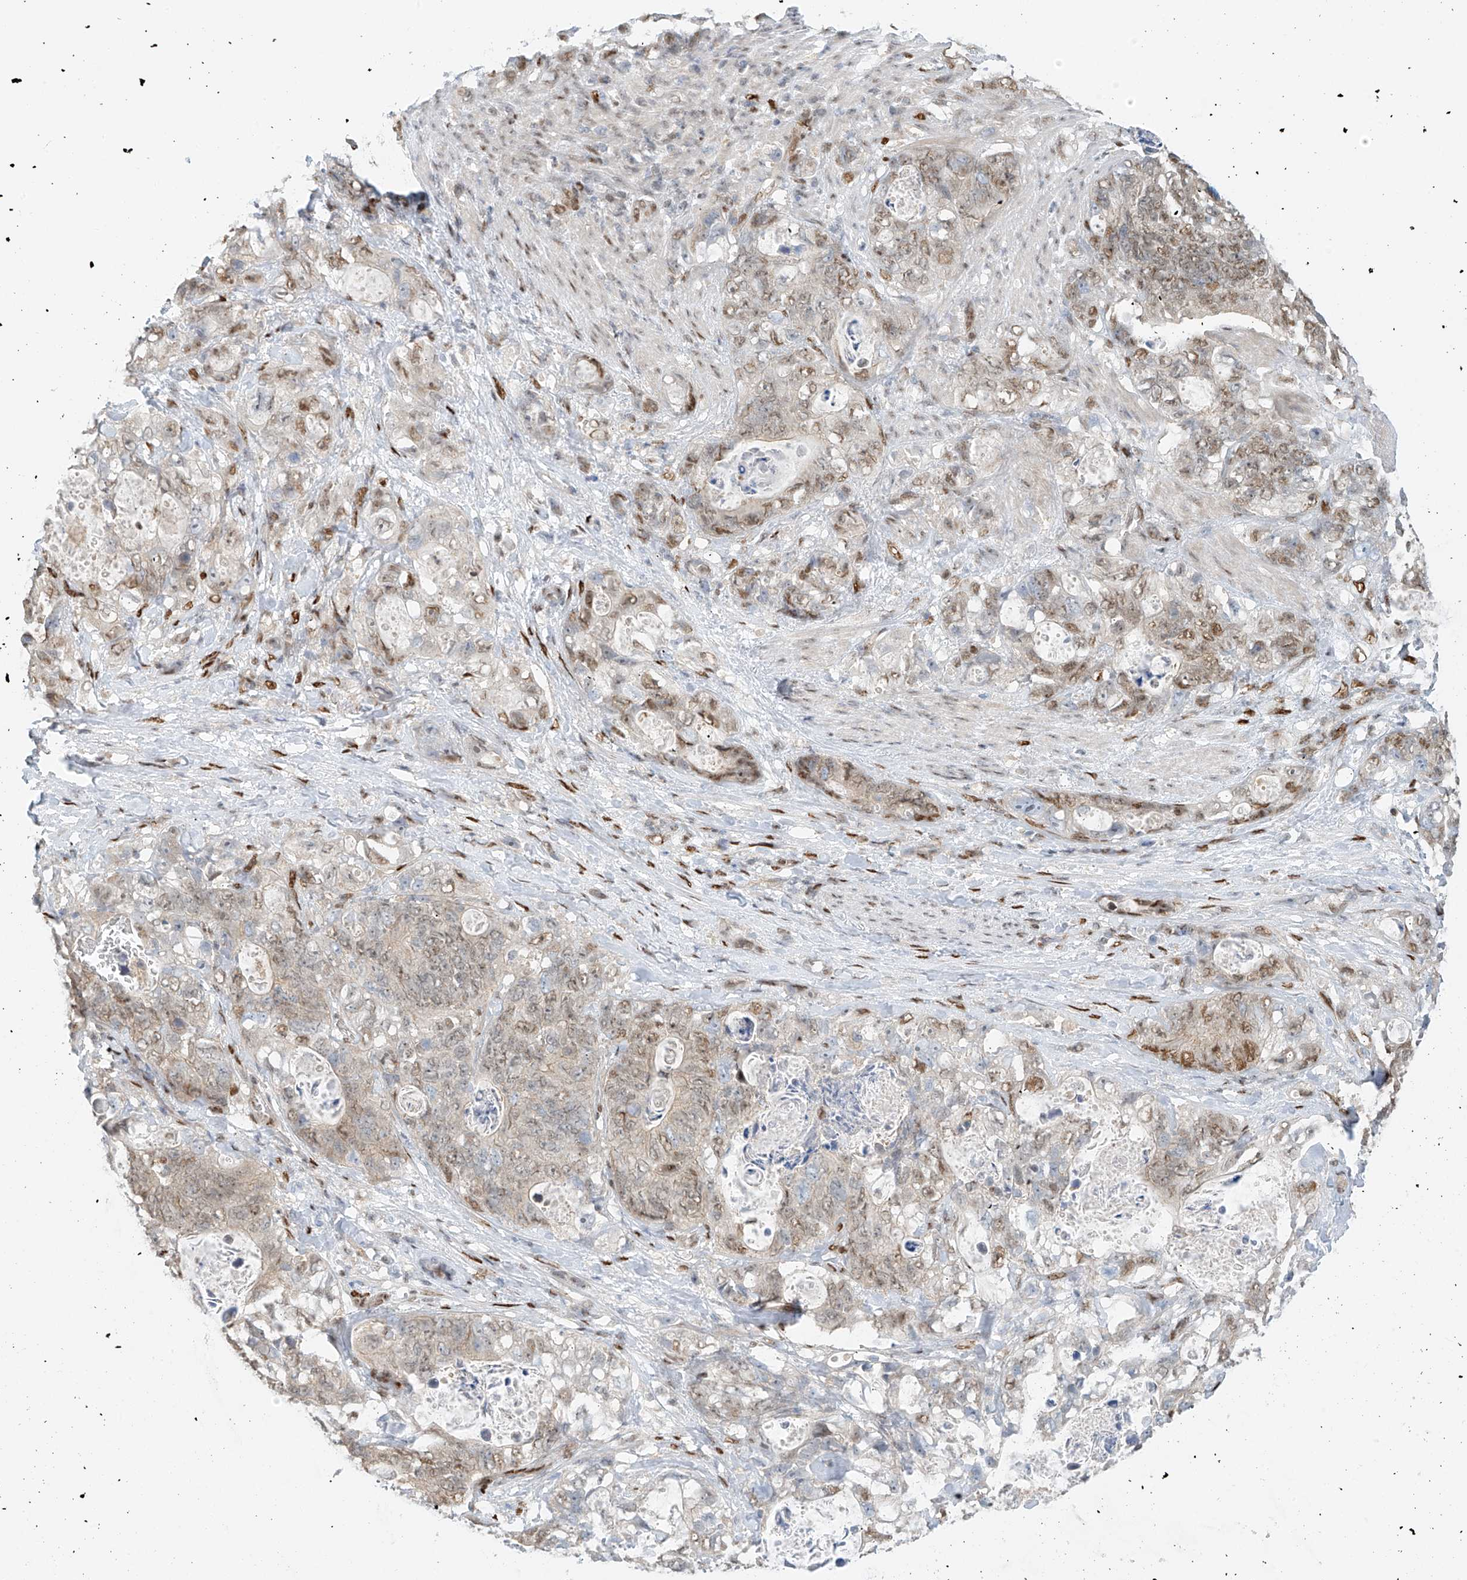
{"staining": {"intensity": "moderate", "quantity": "25%-75%", "location": "nuclear"}, "tissue": "stomach cancer", "cell_type": "Tumor cells", "image_type": "cancer", "snomed": [{"axis": "morphology", "description": "Normal tissue, NOS"}, {"axis": "morphology", "description": "Adenocarcinoma, NOS"}, {"axis": "topography", "description": "Stomach"}], "caption": "Tumor cells reveal moderate nuclear expression in approximately 25%-75% of cells in stomach adenocarcinoma.", "gene": "ZNF514", "patient": {"sex": "female", "age": 89}}